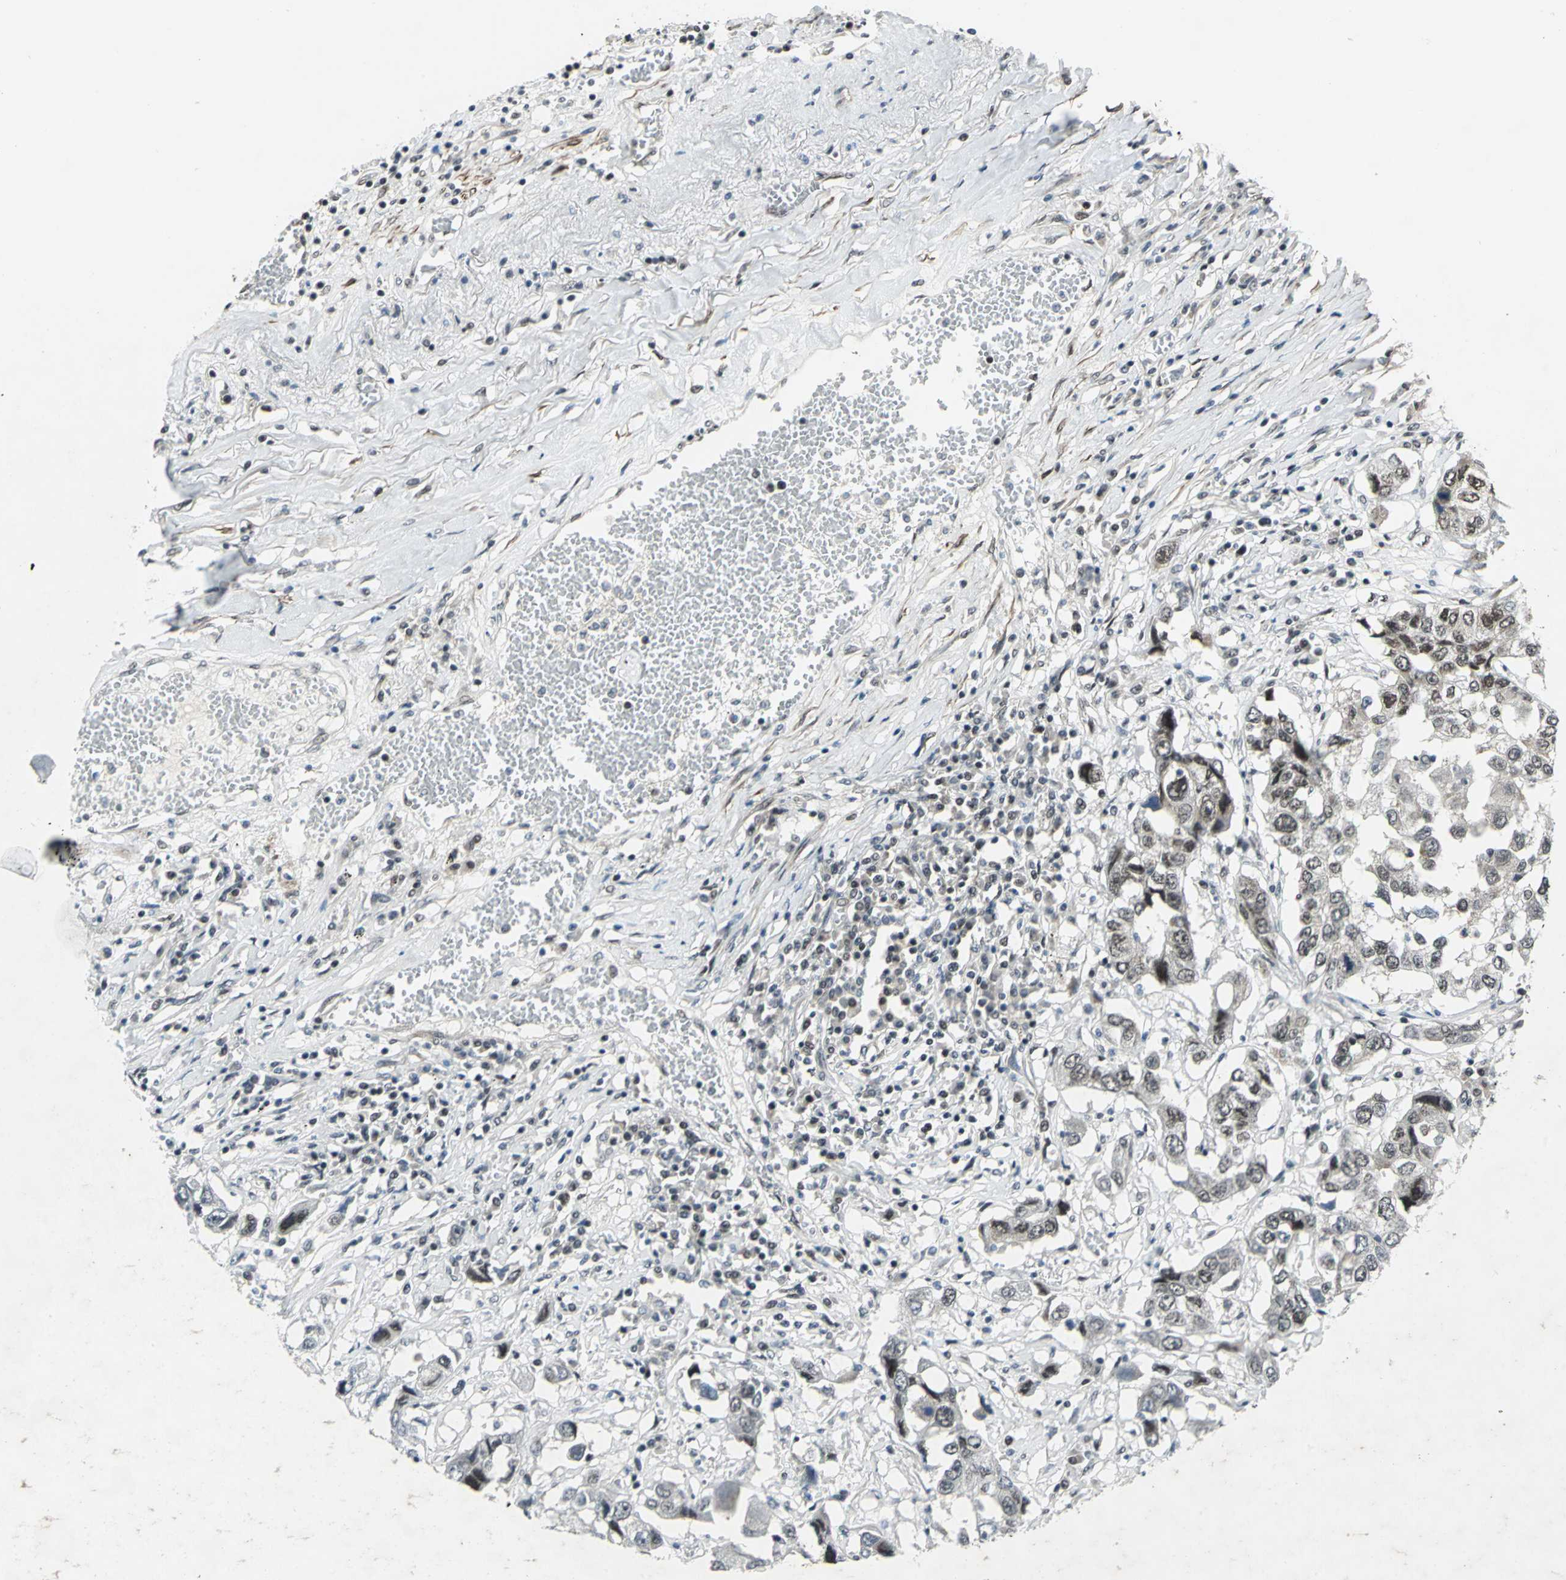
{"staining": {"intensity": "moderate", "quantity": "25%-75%", "location": "nuclear"}, "tissue": "lung cancer", "cell_type": "Tumor cells", "image_type": "cancer", "snomed": [{"axis": "morphology", "description": "Squamous cell carcinoma, NOS"}, {"axis": "topography", "description": "Lung"}], "caption": "Lung cancer stained for a protein (brown) displays moderate nuclear positive staining in about 25%-75% of tumor cells.", "gene": "MTA1", "patient": {"sex": "male", "age": 71}}